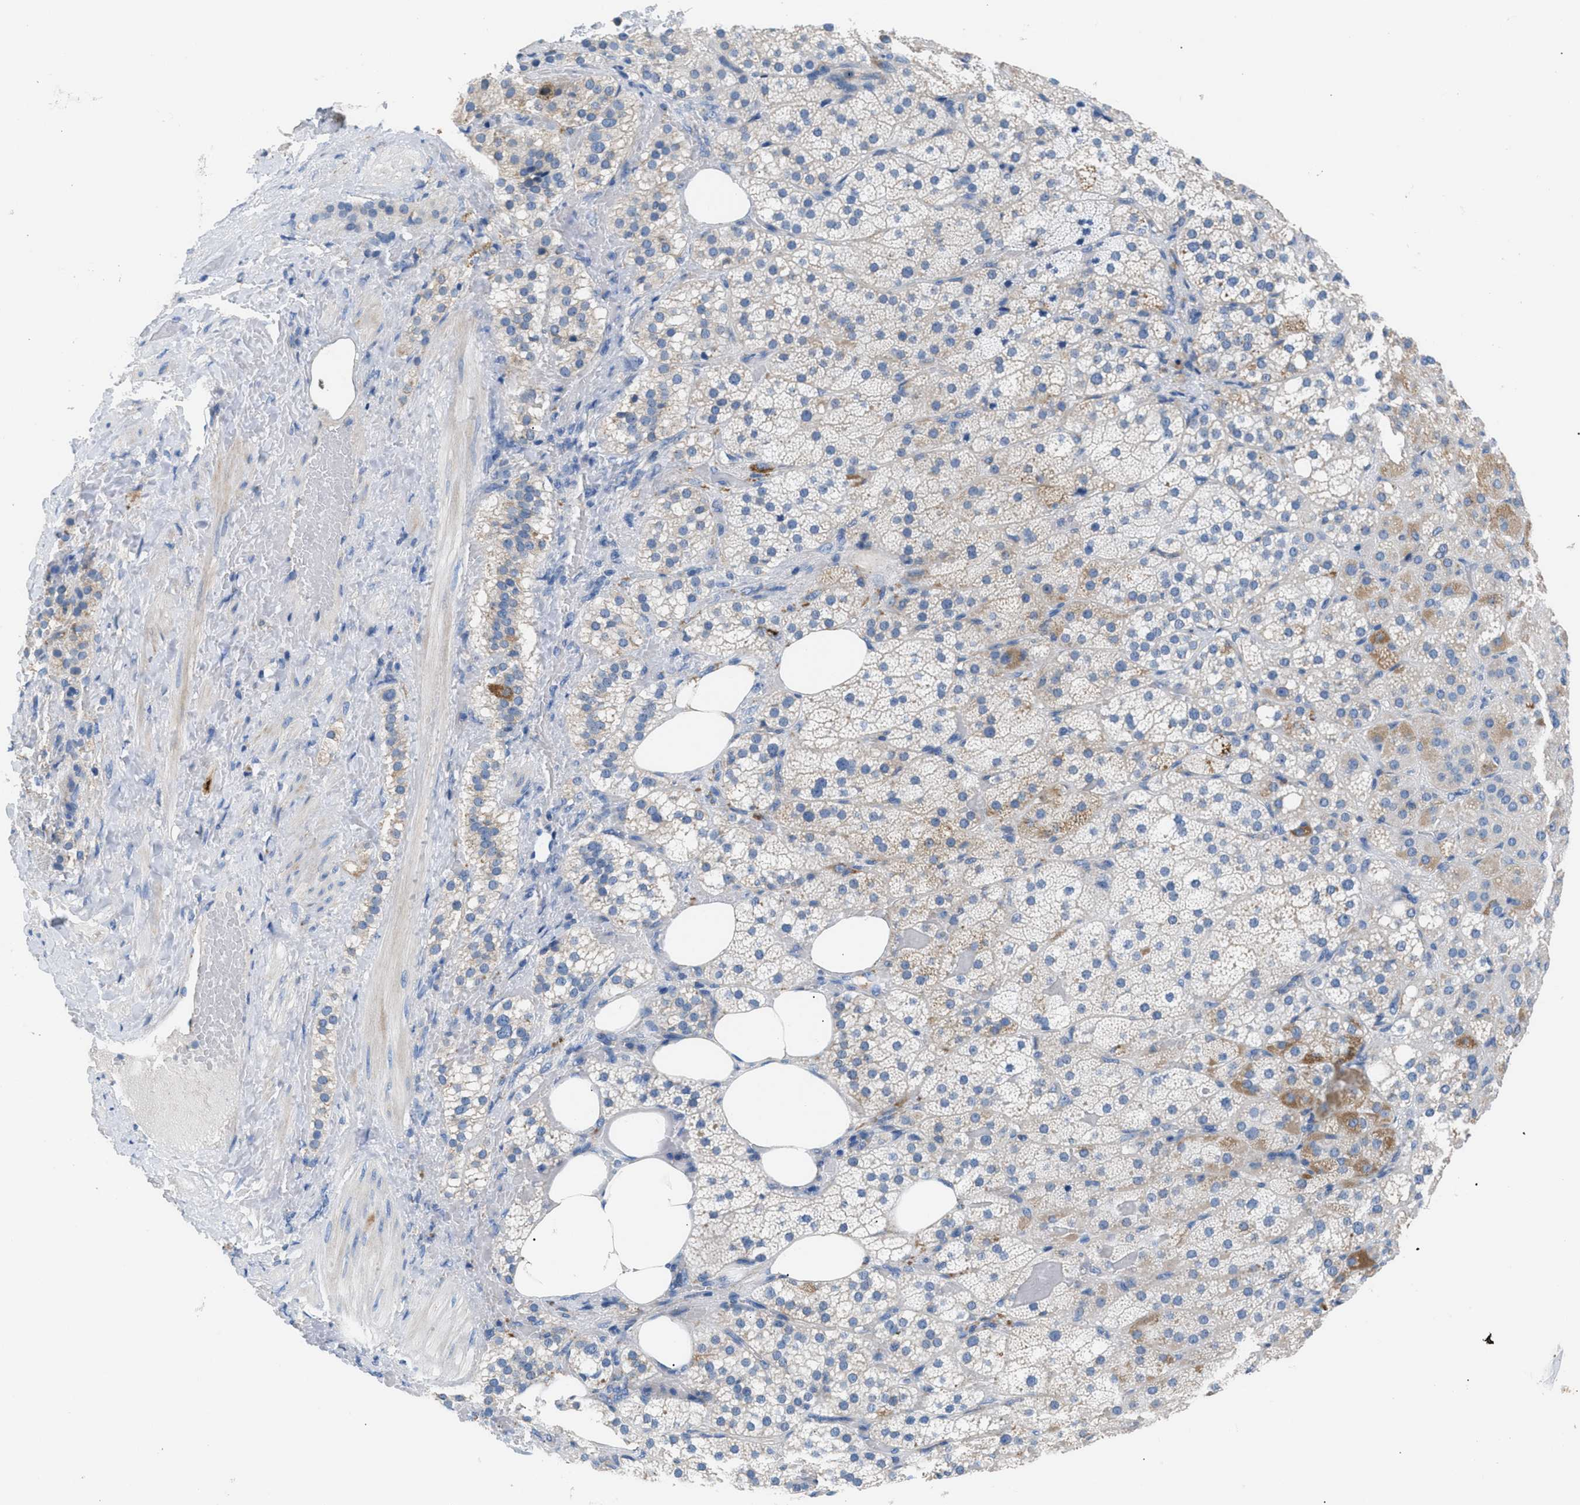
{"staining": {"intensity": "moderate", "quantity": "<25%", "location": "cytoplasmic/membranous"}, "tissue": "adrenal gland", "cell_type": "Glandular cells", "image_type": "normal", "snomed": [{"axis": "morphology", "description": "Normal tissue, NOS"}, {"axis": "topography", "description": "Adrenal gland"}], "caption": "The image demonstrates a brown stain indicating the presence of a protein in the cytoplasmic/membranous of glandular cells in adrenal gland.", "gene": "ILDR1", "patient": {"sex": "female", "age": 59}}